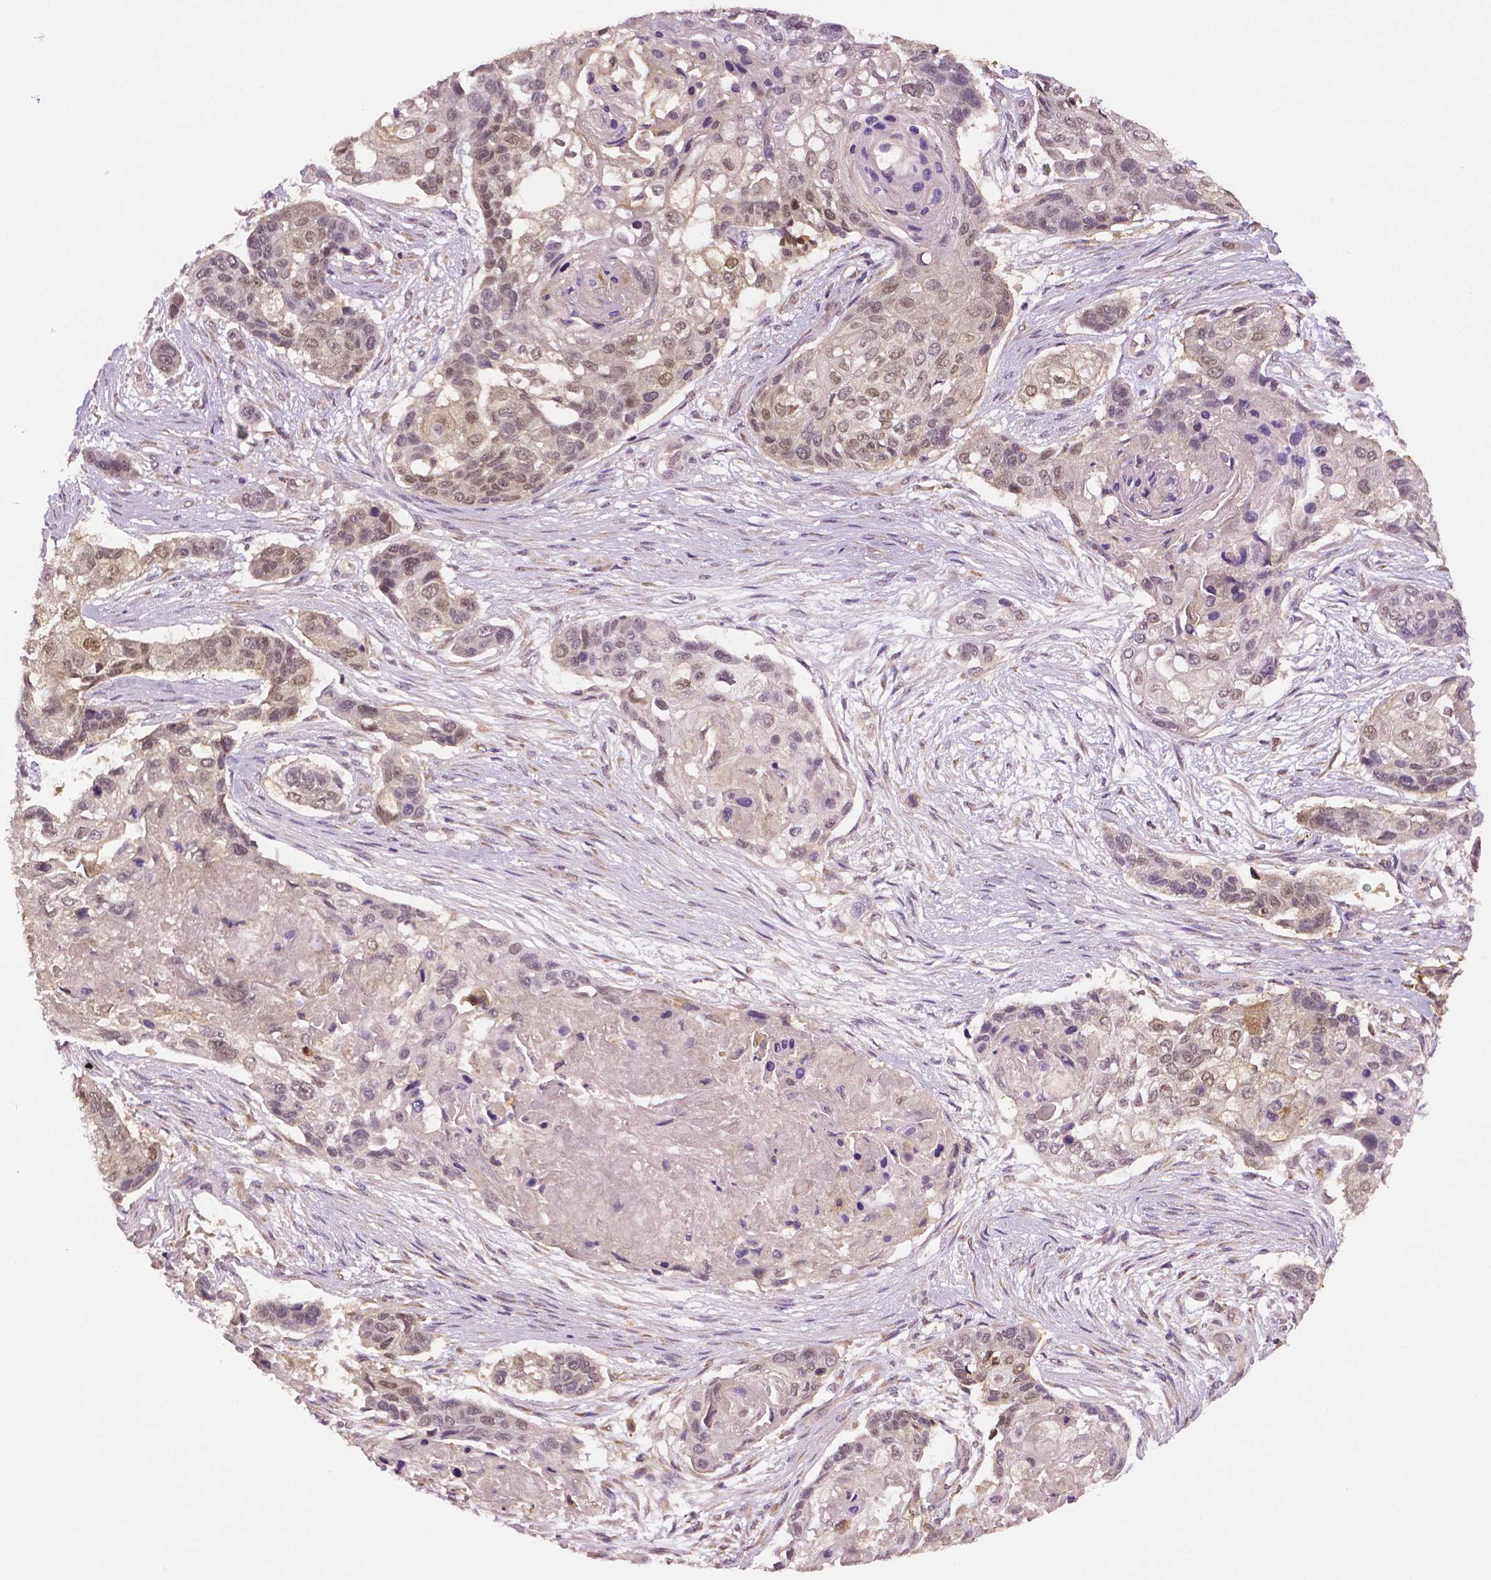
{"staining": {"intensity": "weak", "quantity": "<25%", "location": "cytoplasmic/membranous,nuclear"}, "tissue": "lung cancer", "cell_type": "Tumor cells", "image_type": "cancer", "snomed": [{"axis": "morphology", "description": "Squamous cell carcinoma, NOS"}, {"axis": "topography", "description": "Lung"}], "caption": "Immunohistochemistry (IHC) of human lung cancer (squamous cell carcinoma) demonstrates no expression in tumor cells. Nuclei are stained in blue.", "gene": "STAT3", "patient": {"sex": "male", "age": 69}}